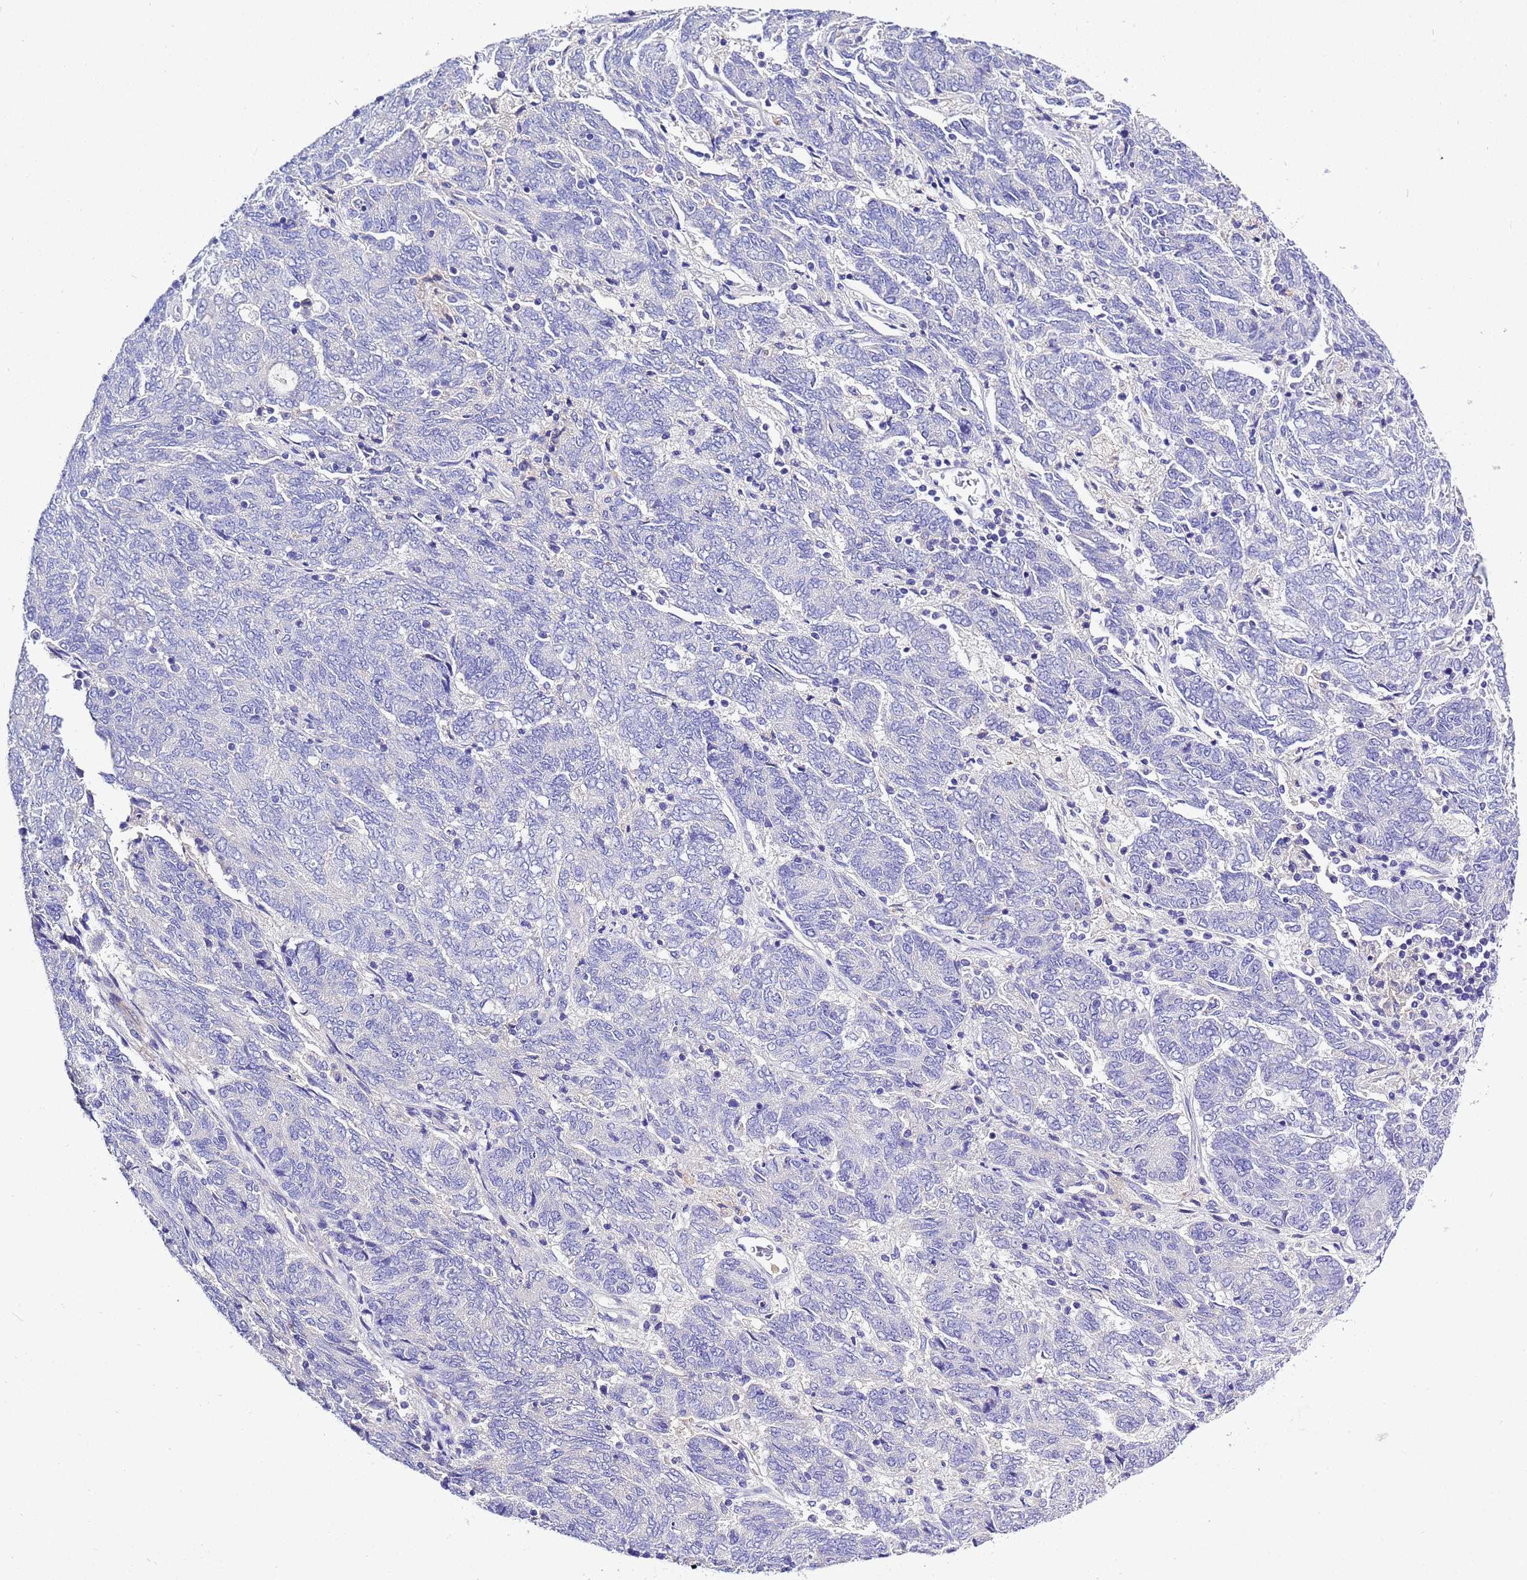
{"staining": {"intensity": "negative", "quantity": "none", "location": "none"}, "tissue": "endometrial cancer", "cell_type": "Tumor cells", "image_type": "cancer", "snomed": [{"axis": "morphology", "description": "Adenocarcinoma, NOS"}, {"axis": "topography", "description": "Endometrium"}], "caption": "Tumor cells show no significant staining in adenocarcinoma (endometrial).", "gene": "KICS2", "patient": {"sex": "female", "age": 80}}